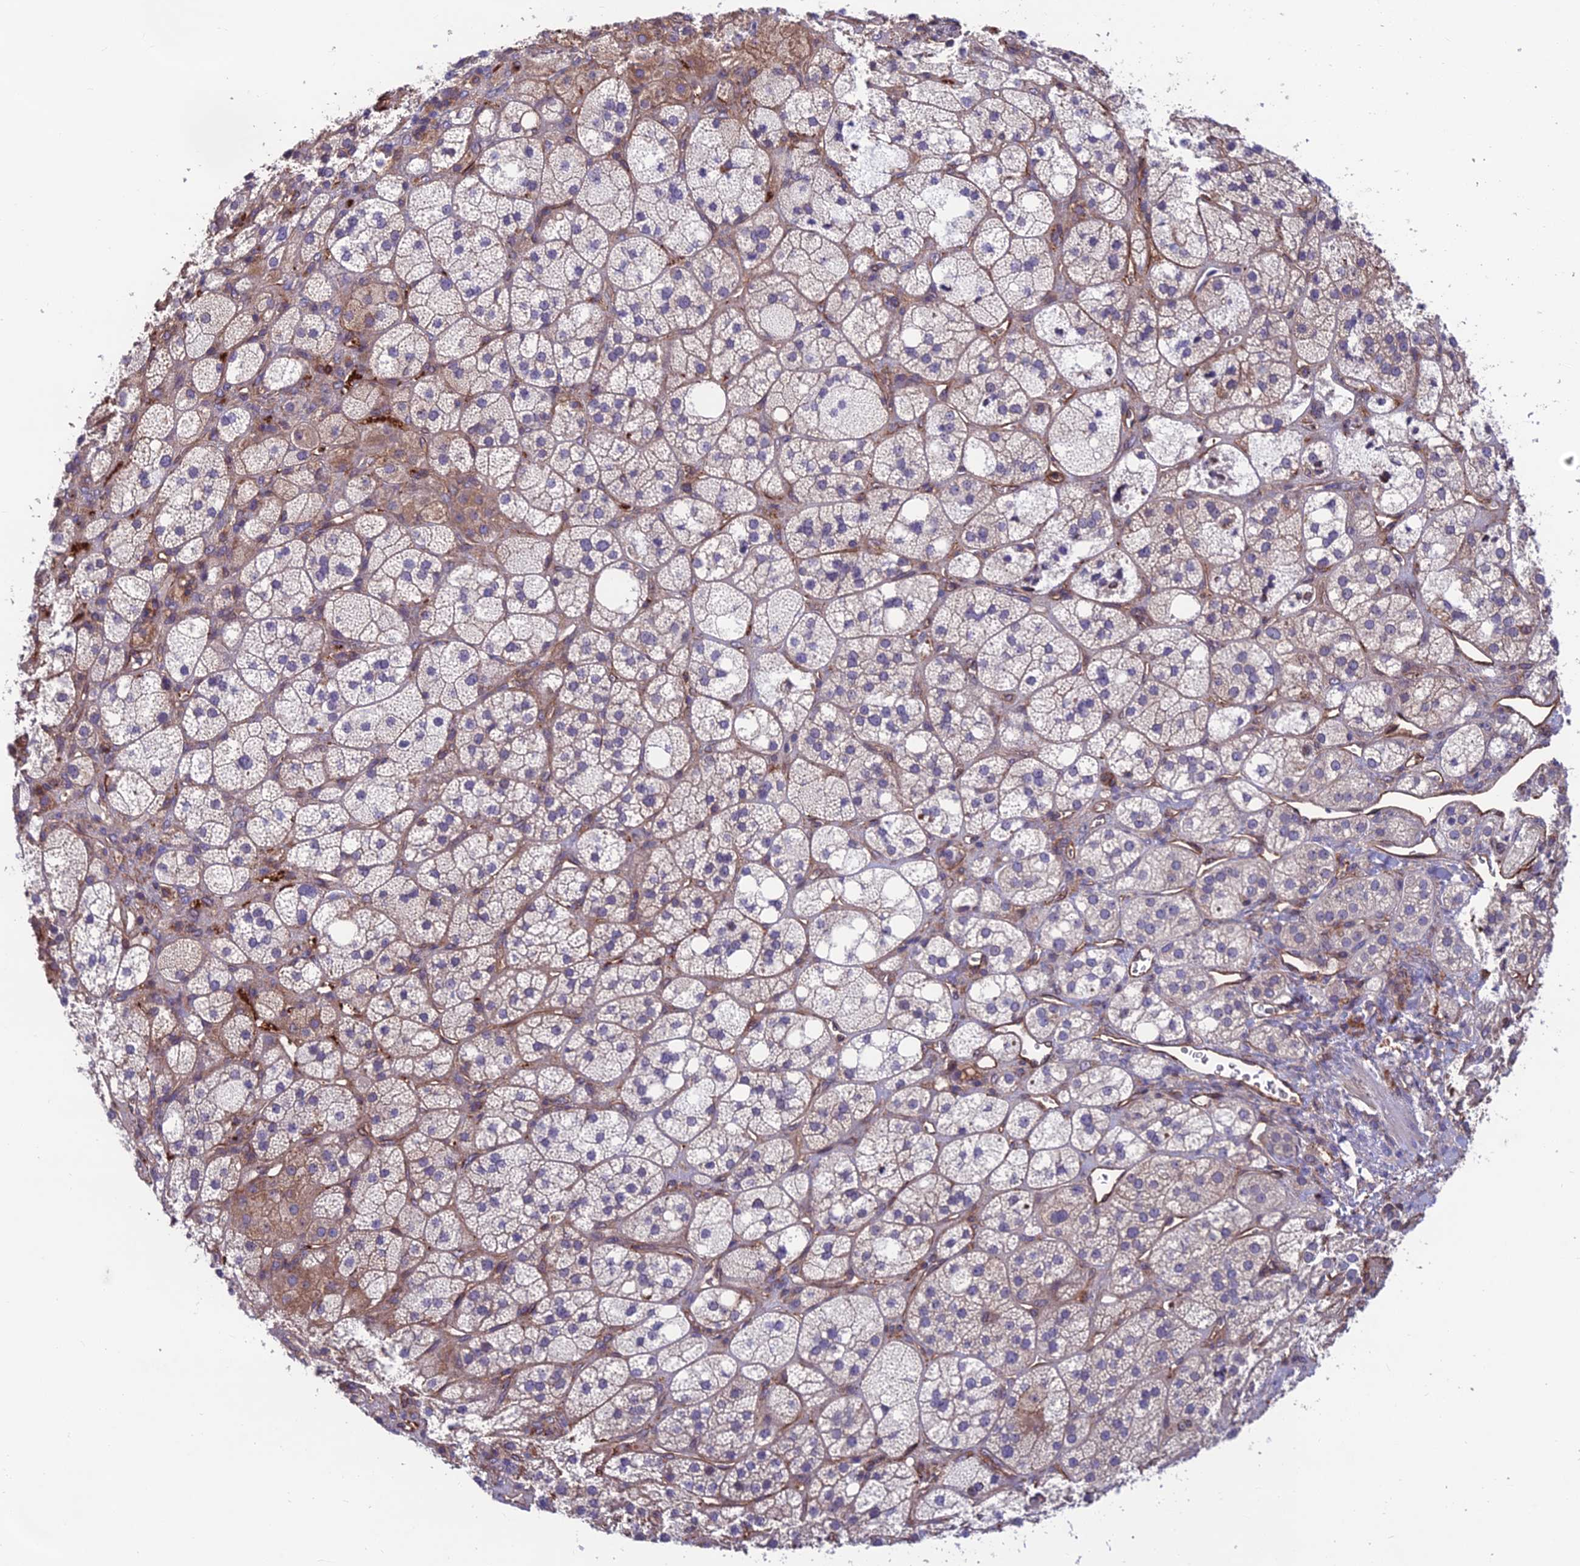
{"staining": {"intensity": "weak", "quantity": "25%-75%", "location": "cytoplasmic/membranous"}, "tissue": "adrenal gland", "cell_type": "Glandular cells", "image_type": "normal", "snomed": [{"axis": "morphology", "description": "Normal tissue, NOS"}, {"axis": "topography", "description": "Adrenal gland"}], "caption": "Immunohistochemical staining of normal adrenal gland exhibits weak cytoplasmic/membranous protein staining in approximately 25%-75% of glandular cells.", "gene": "RTN4RL1", "patient": {"sex": "male", "age": 61}}